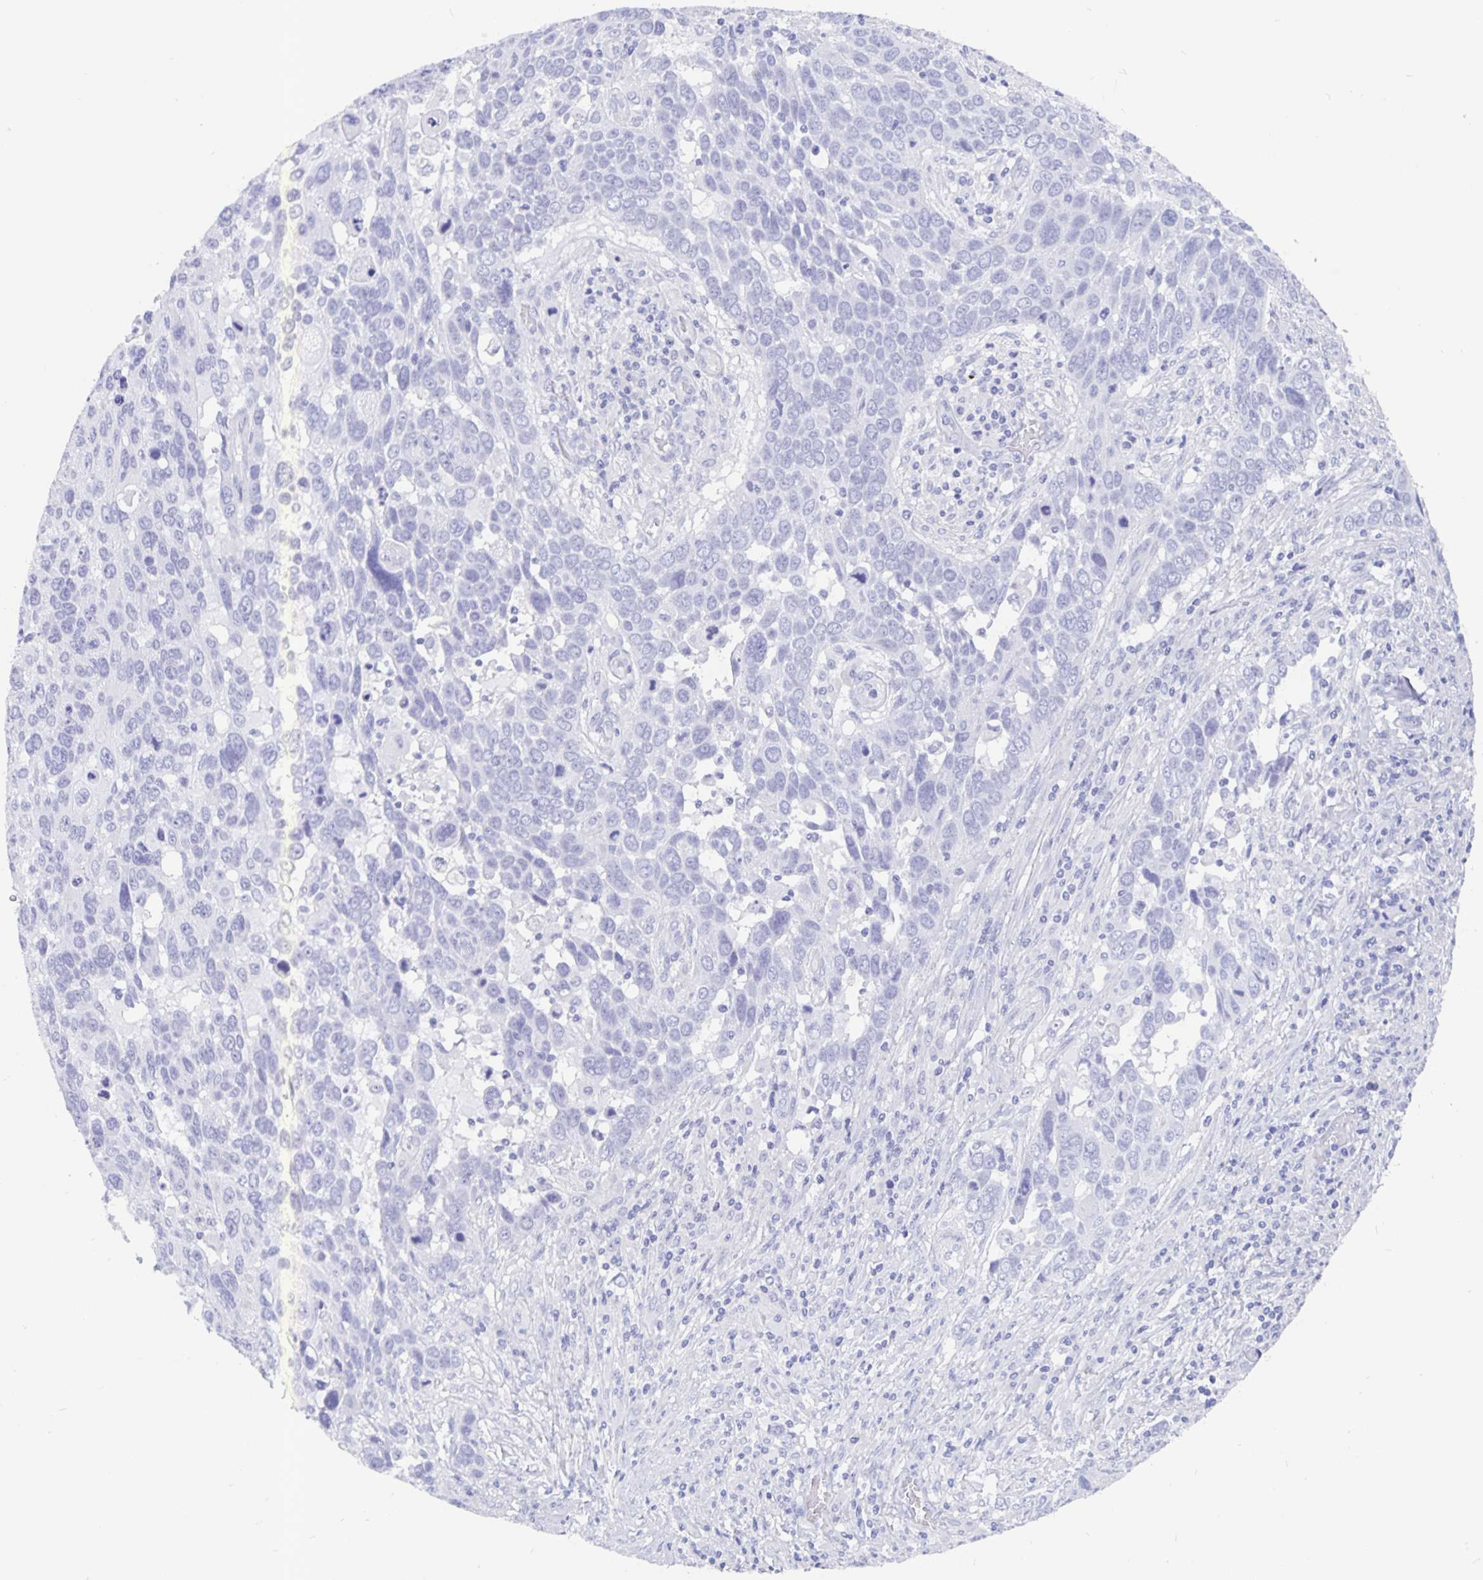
{"staining": {"intensity": "negative", "quantity": "none", "location": "none"}, "tissue": "lung cancer", "cell_type": "Tumor cells", "image_type": "cancer", "snomed": [{"axis": "morphology", "description": "Squamous cell carcinoma, NOS"}, {"axis": "topography", "description": "Lung"}], "caption": "The immunohistochemistry image has no significant positivity in tumor cells of squamous cell carcinoma (lung) tissue. Nuclei are stained in blue.", "gene": "ODF3B", "patient": {"sex": "male", "age": 68}}